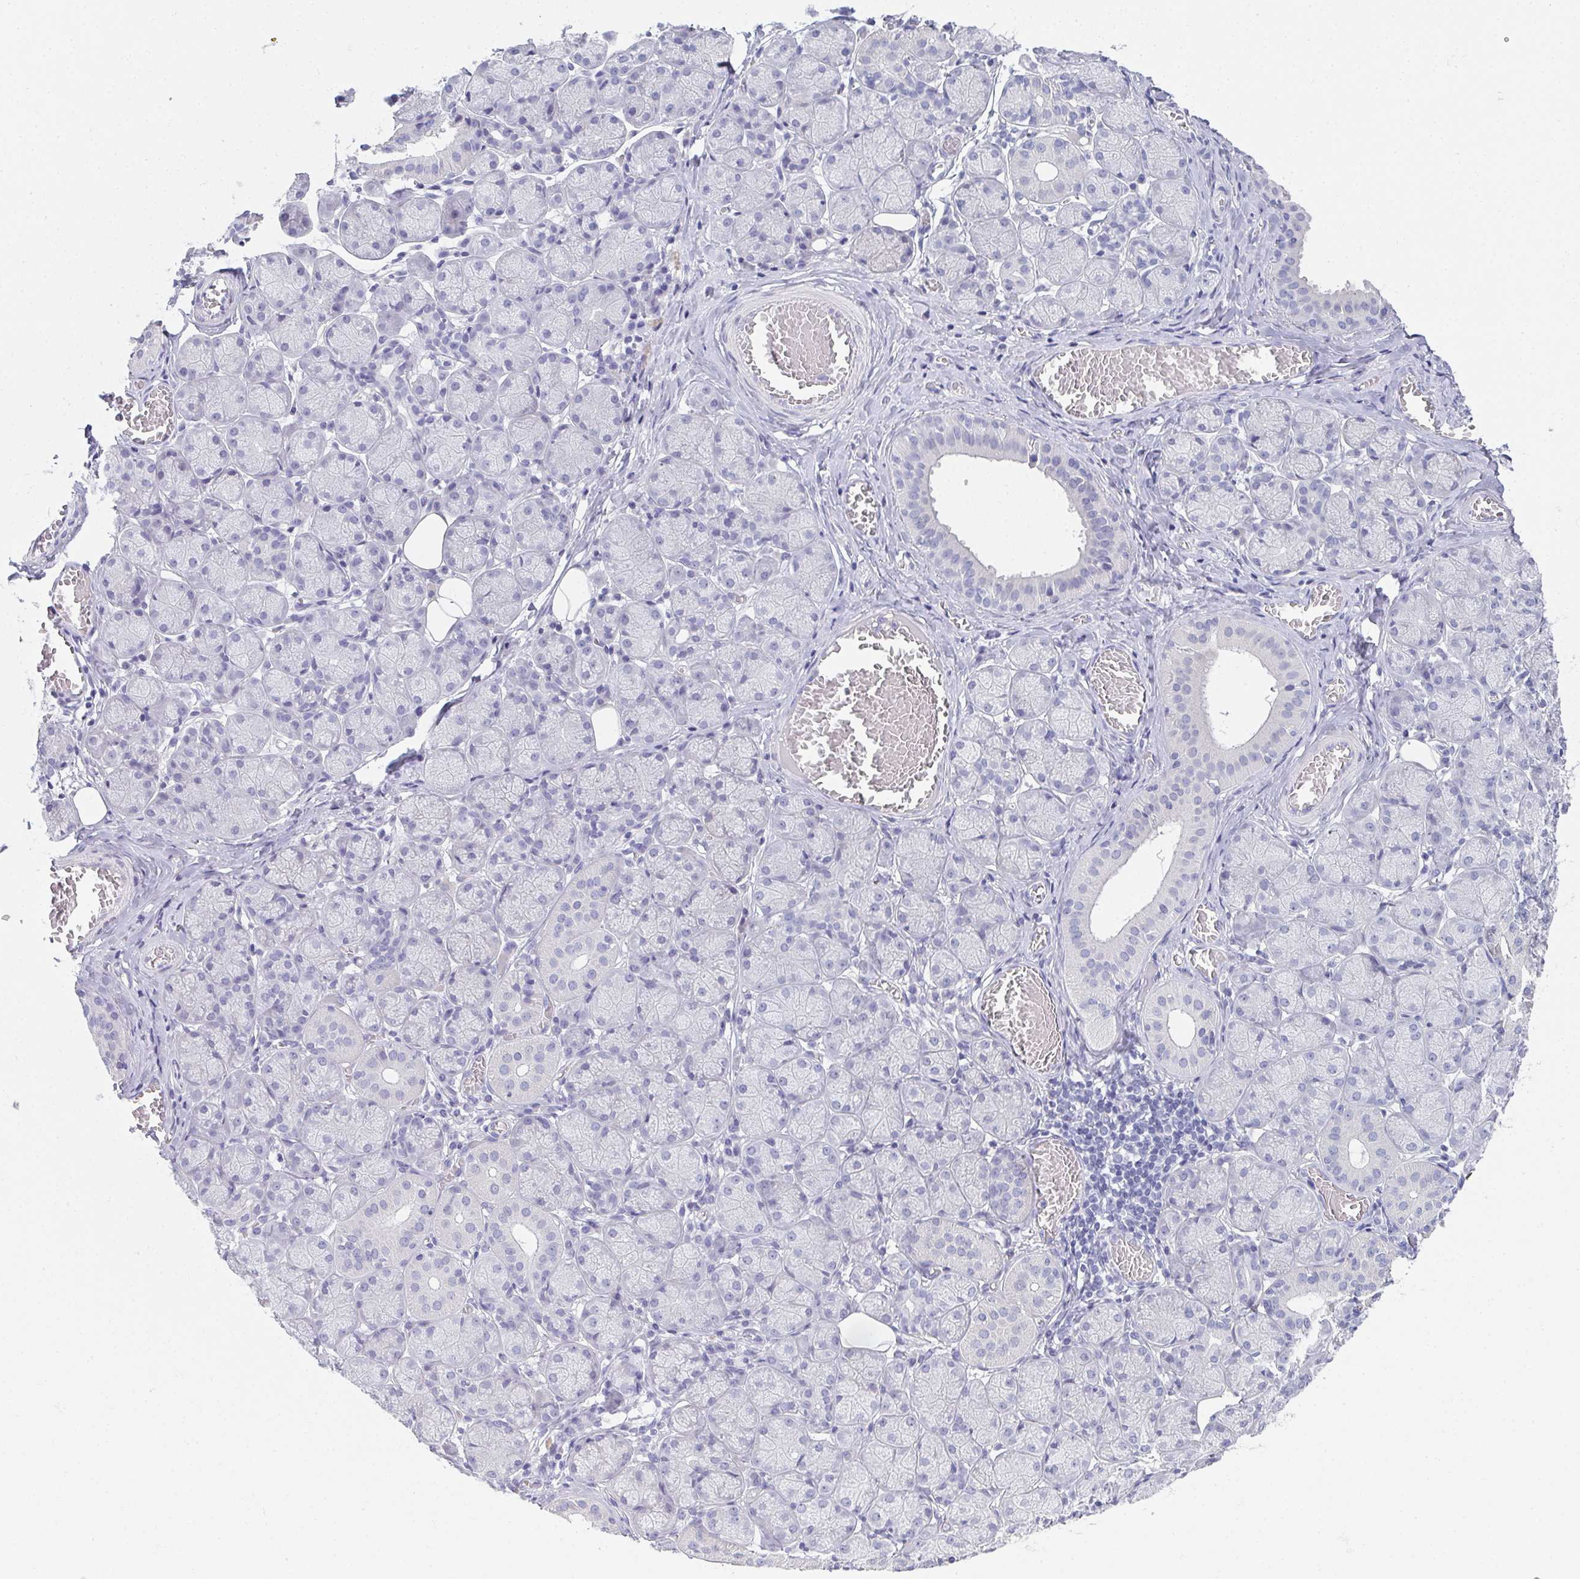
{"staining": {"intensity": "negative", "quantity": "none", "location": "none"}, "tissue": "salivary gland", "cell_type": "Glandular cells", "image_type": "normal", "snomed": [{"axis": "morphology", "description": "Normal tissue, NOS"}, {"axis": "topography", "description": "Salivary gland"}, {"axis": "topography", "description": "Peripheral nerve tissue"}], "caption": "Immunohistochemistry (IHC) photomicrograph of unremarkable salivary gland: human salivary gland stained with DAB (3,3'-diaminobenzidine) reveals no significant protein staining in glandular cells. Brightfield microscopy of IHC stained with DAB (brown) and hematoxylin (blue), captured at high magnification.", "gene": "SLC36A2", "patient": {"sex": "female", "age": 24}}